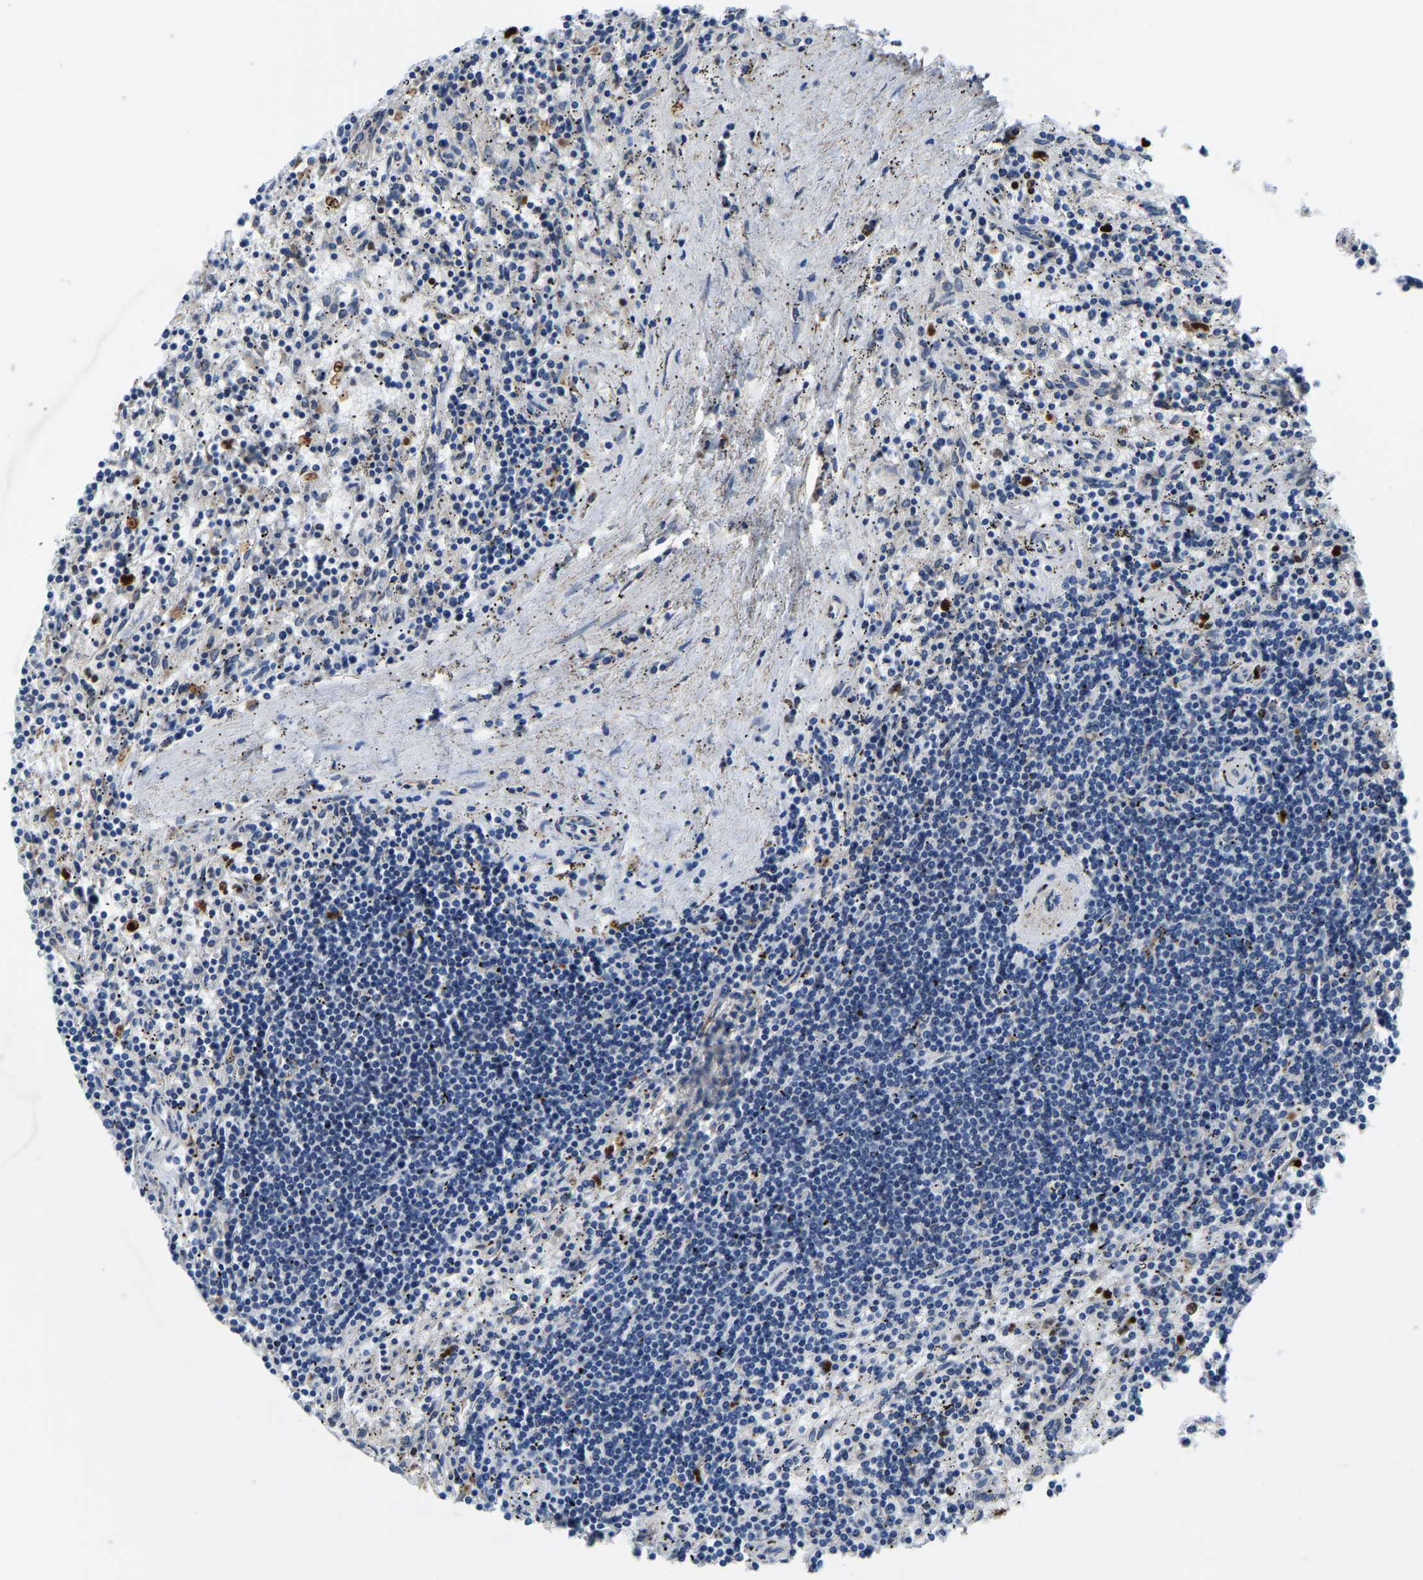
{"staining": {"intensity": "negative", "quantity": "none", "location": "none"}, "tissue": "lymphoma", "cell_type": "Tumor cells", "image_type": "cancer", "snomed": [{"axis": "morphology", "description": "Malignant lymphoma, non-Hodgkin's type, Low grade"}, {"axis": "topography", "description": "Spleen"}], "caption": "Immunohistochemistry (IHC) image of neoplastic tissue: malignant lymphoma, non-Hodgkin's type (low-grade) stained with DAB (3,3'-diaminobenzidine) shows no significant protein staining in tumor cells.", "gene": "LIAS", "patient": {"sex": "male", "age": 76}}